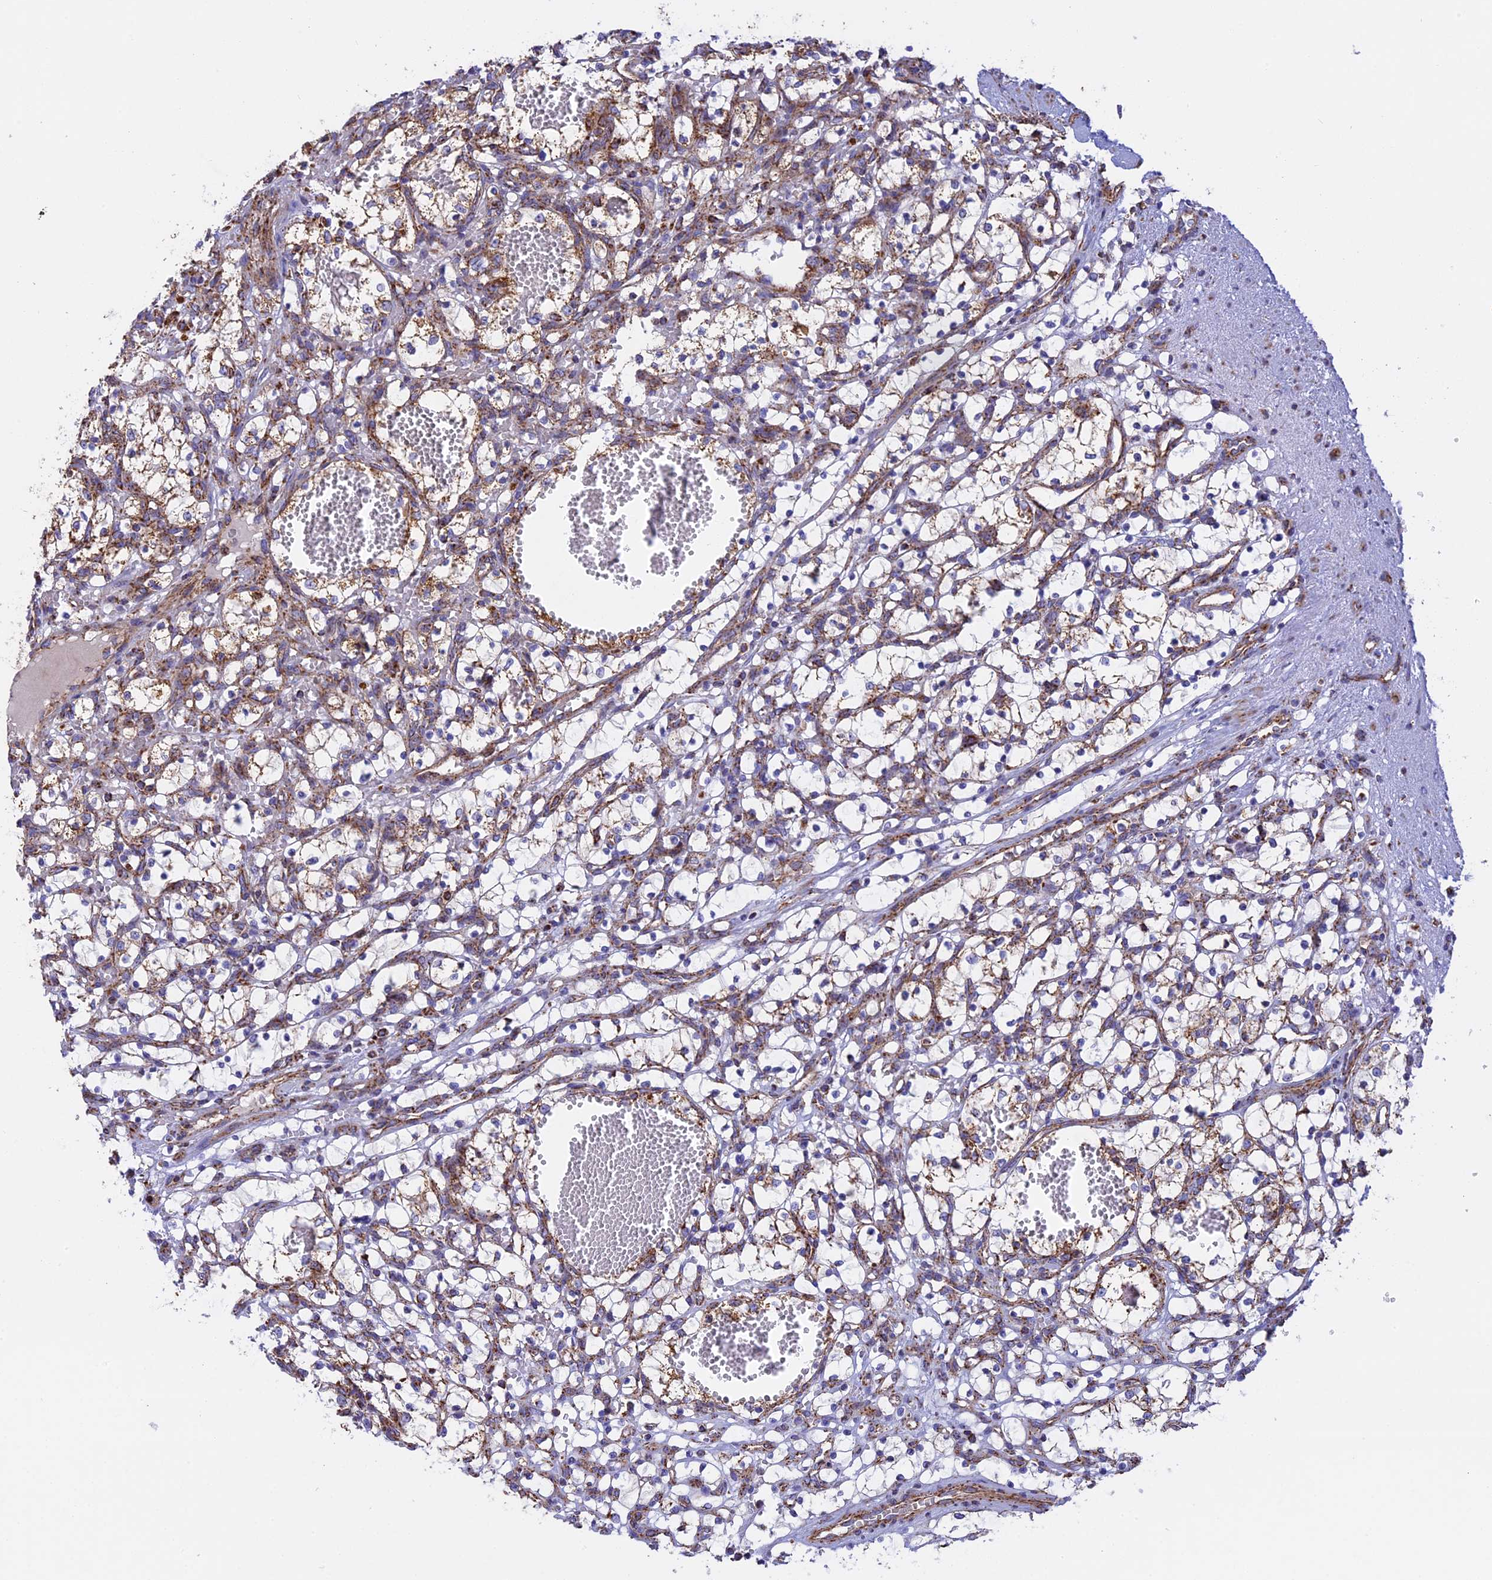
{"staining": {"intensity": "moderate", "quantity": ">75%", "location": "cytoplasmic/membranous"}, "tissue": "renal cancer", "cell_type": "Tumor cells", "image_type": "cancer", "snomed": [{"axis": "morphology", "description": "Adenocarcinoma, NOS"}, {"axis": "topography", "description": "Kidney"}], "caption": "A brown stain labels moderate cytoplasmic/membranous expression of a protein in adenocarcinoma (renal) tumor cells.", "gene": "UQCRB", "patient": {"sex": "female", "age": 69}}